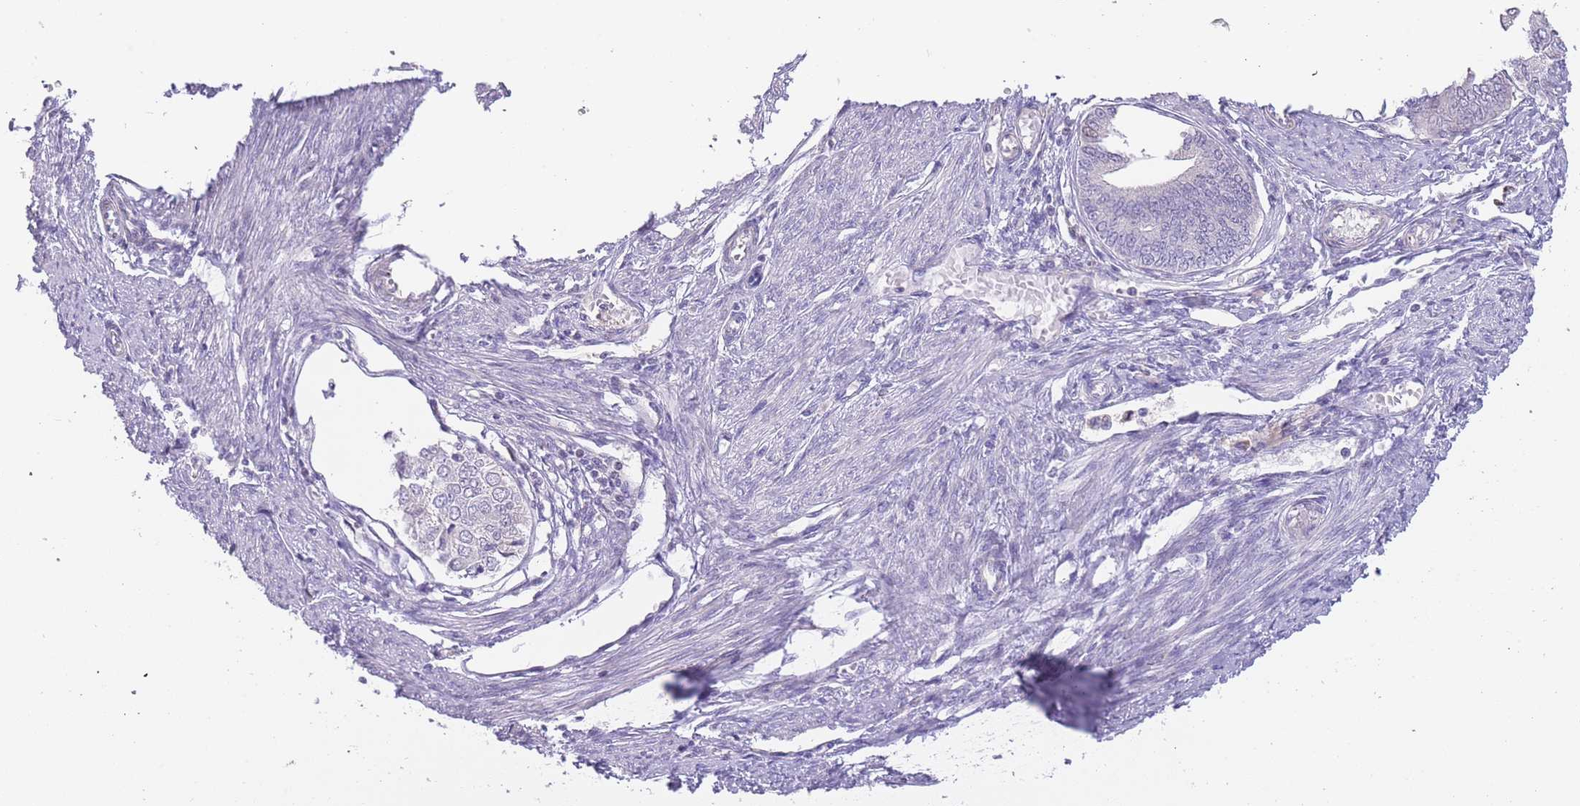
{"staining": {"intensity": "negative", "quantity": "none", "location": "none"}, "tissue": "endometrial cancer", "cell_type": "Tumor cells", "image_type": "cancer", "snomed": [{"axis": "morphology", "description": "Adenocarcinoma, NOS"}, {"axis": "topography", "description": "Endometrium"}], "caption": "Immunohistochemistry (IHC) photomicrograph of endometrial cancer stained for a protein (brown), which displays no staining in tumor cells.", "gene": "IMPG1", "patient": {"sex": "female", "age": 68}}